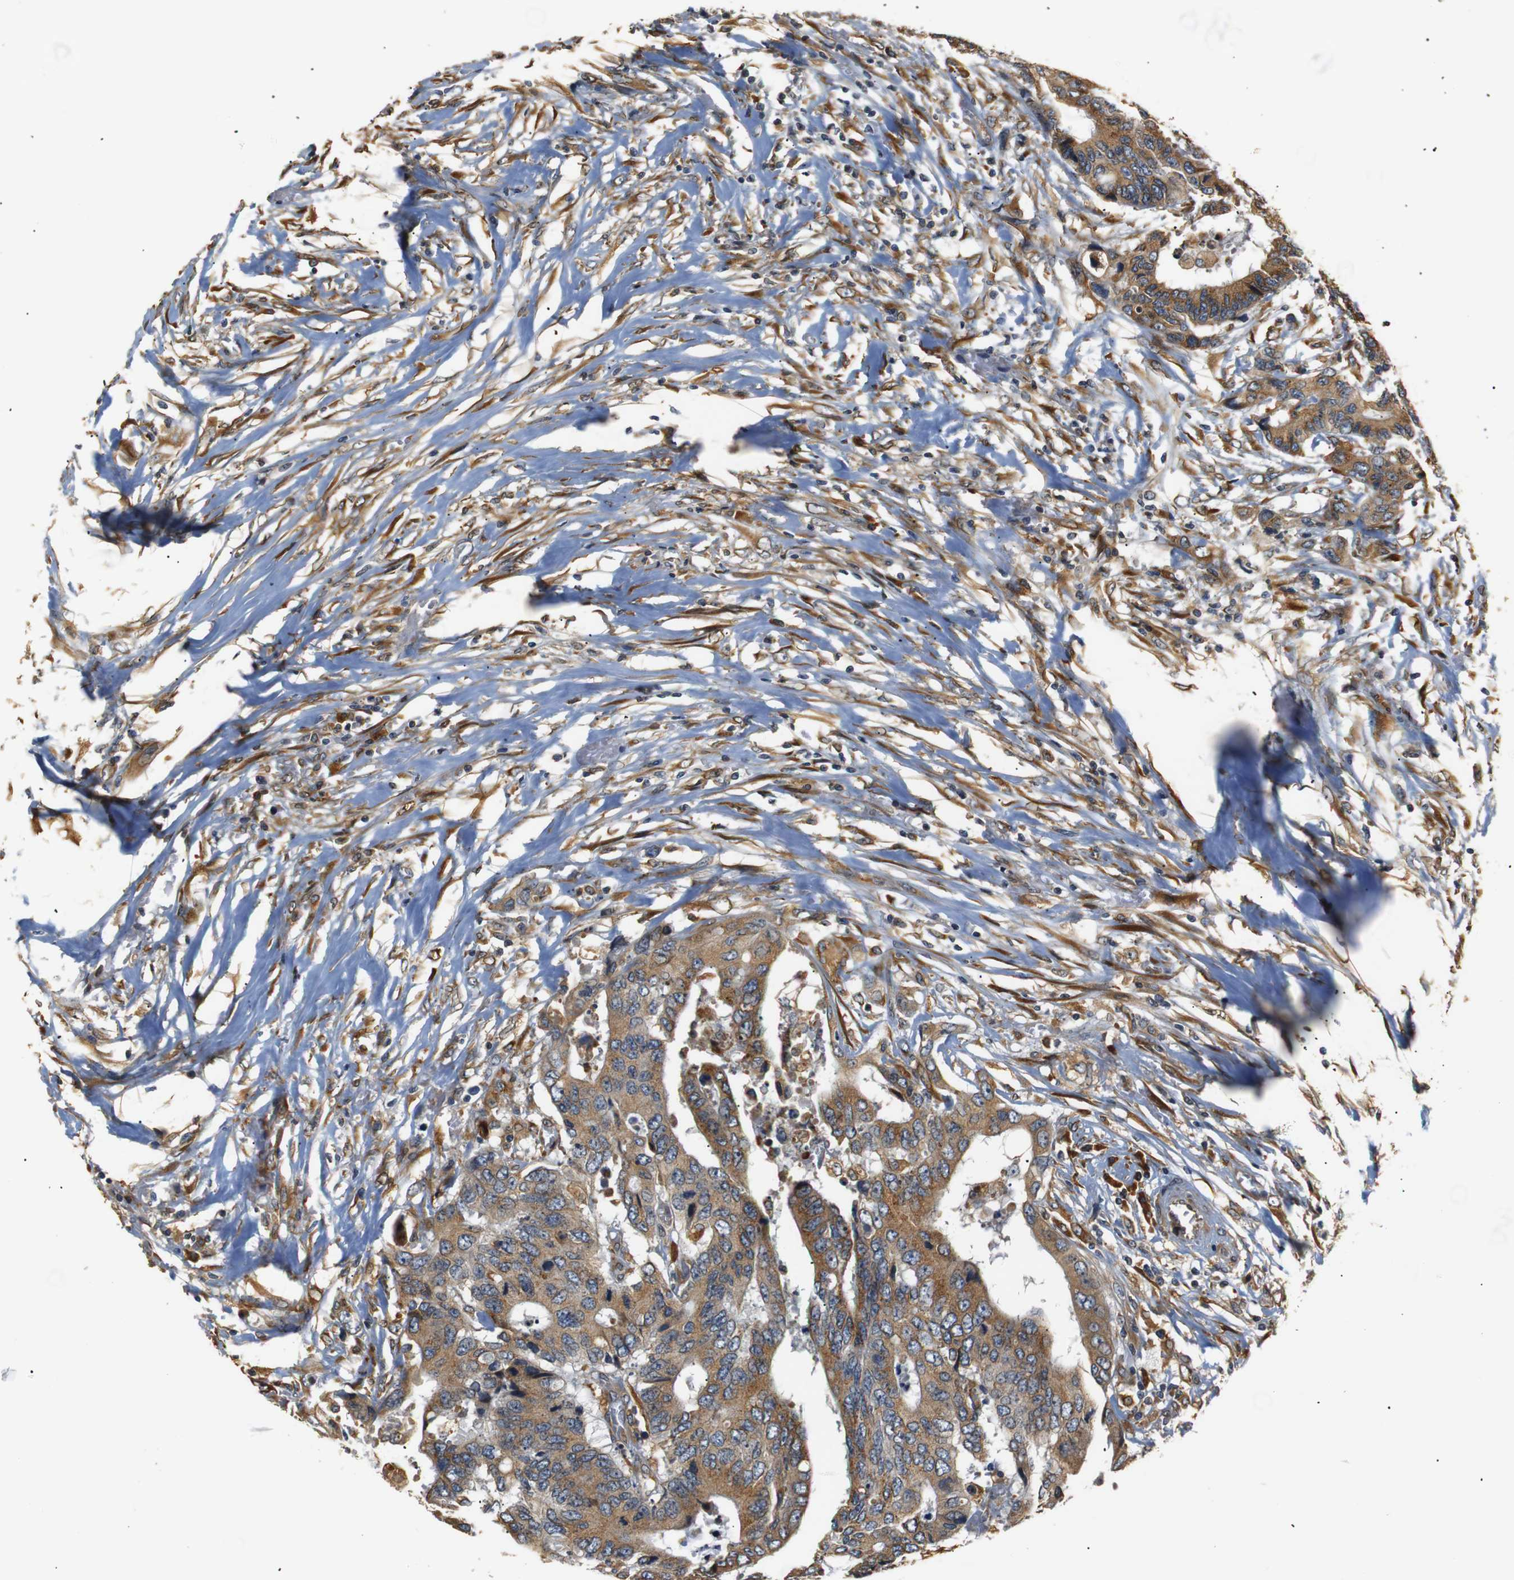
{"staining": {"intensity": "moderate", "quantity": ">75%", "location": "cytoplasmic/membranous"}, "tissue": "colorectal cancer", "cell_type": "Tumor cells", "image_type": "cancer", "snomed": [{"axis": "morphology", "description": "Adenocarcinoma, NOS"}, {"axis": "topography", "description": "Rectum"}], "caption": "Tumor cells reveal medium levels of moderate cytoplasmic/membranous staining in approximately >75% of cells in colorectal cancer.", "gene": "TMED2", "patient": {"sex": "male", "age": 55}}